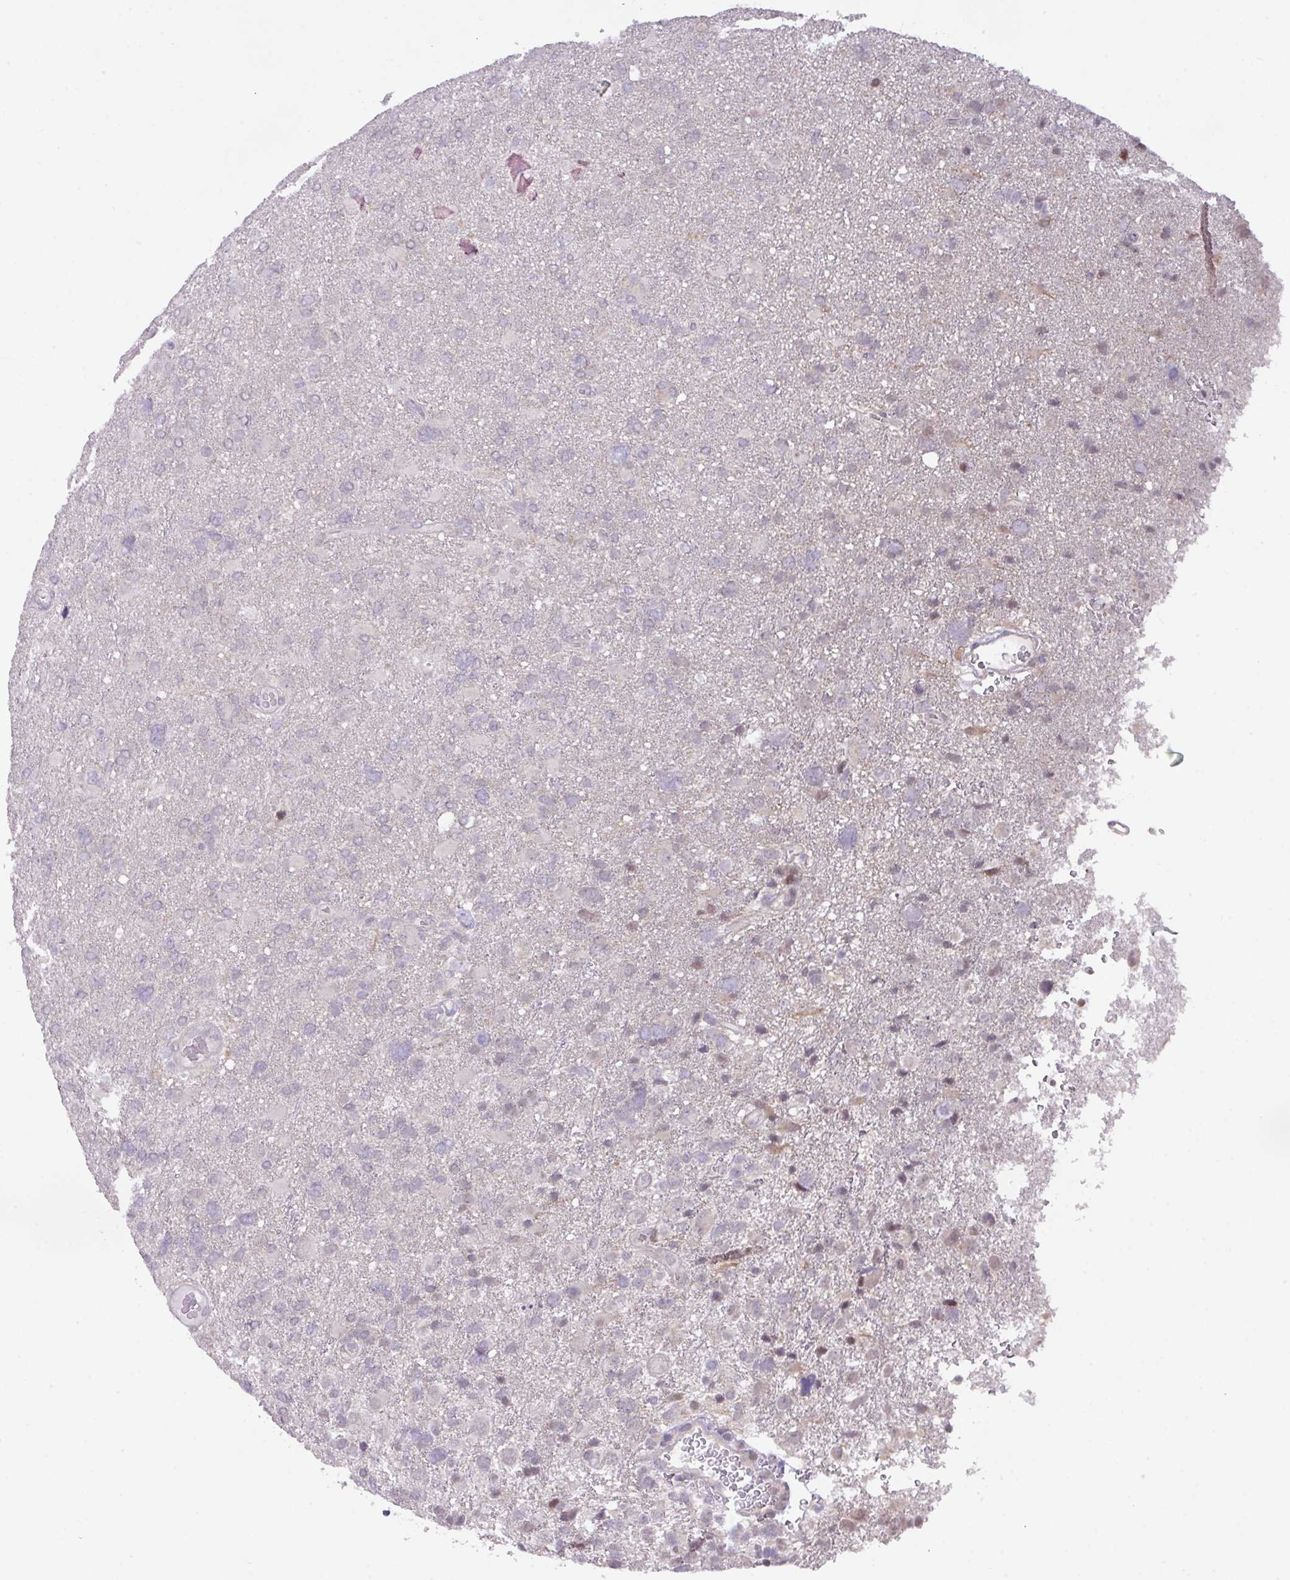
{"staining": {"intensity": "negative", "quantity": "none", "location": "none"}, "tissue": "glioma", "cell_type": "Tumor cells", "image_type": "cancer", "snomed": [{"axis": "morphology", "description": "Glioma, malignant, High grade"}, {"axis": "topography", "description": "Brain"}], "caption": "High-grade glioma (malignant) stained for a protein using immunohistochemistry reveals no staining tumor cells.", "gene": "ANKRD13B", "patient": {"sex": "male", "age": 61}}